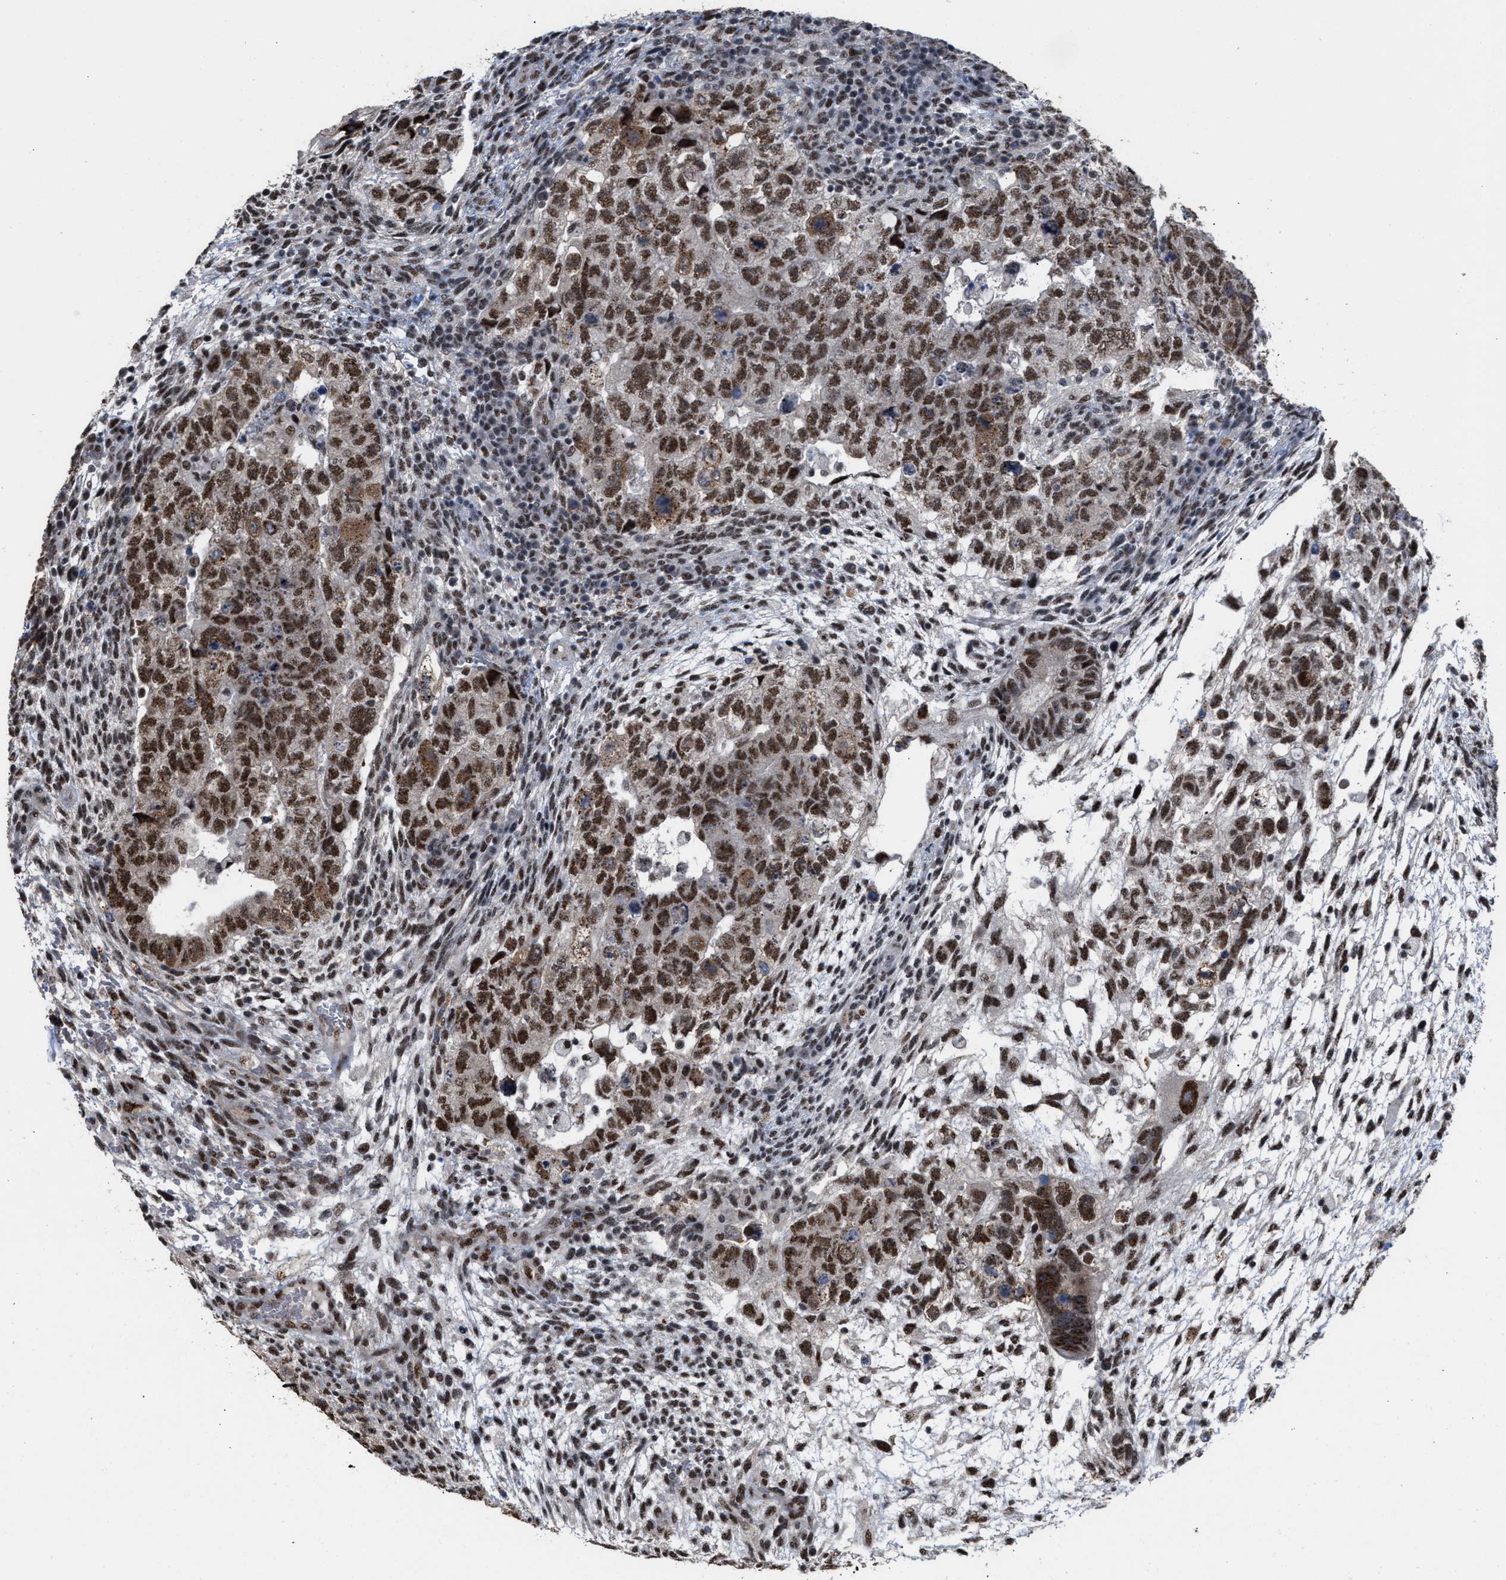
{"staining": {"intensity": "strong", "quantity": ">75%", "location": "nuclear"}, "tissue": "testis cancer", "cell_type": "Tumor cells", "image_type": "cancer", "snomed": [{"axis": "morphology", "description": "Carcinoma, Embryonal, NOS"}, {"axis": "topography", "description": "Testis"}], "caption": "The photomicrograph shows staining of testis embryonal carcinoma, revealing strong nuclear protein positivity (brown color) within tumor cells.", "gene": "EIF4A3", "patient": {"sex": "male", "age": 36}}